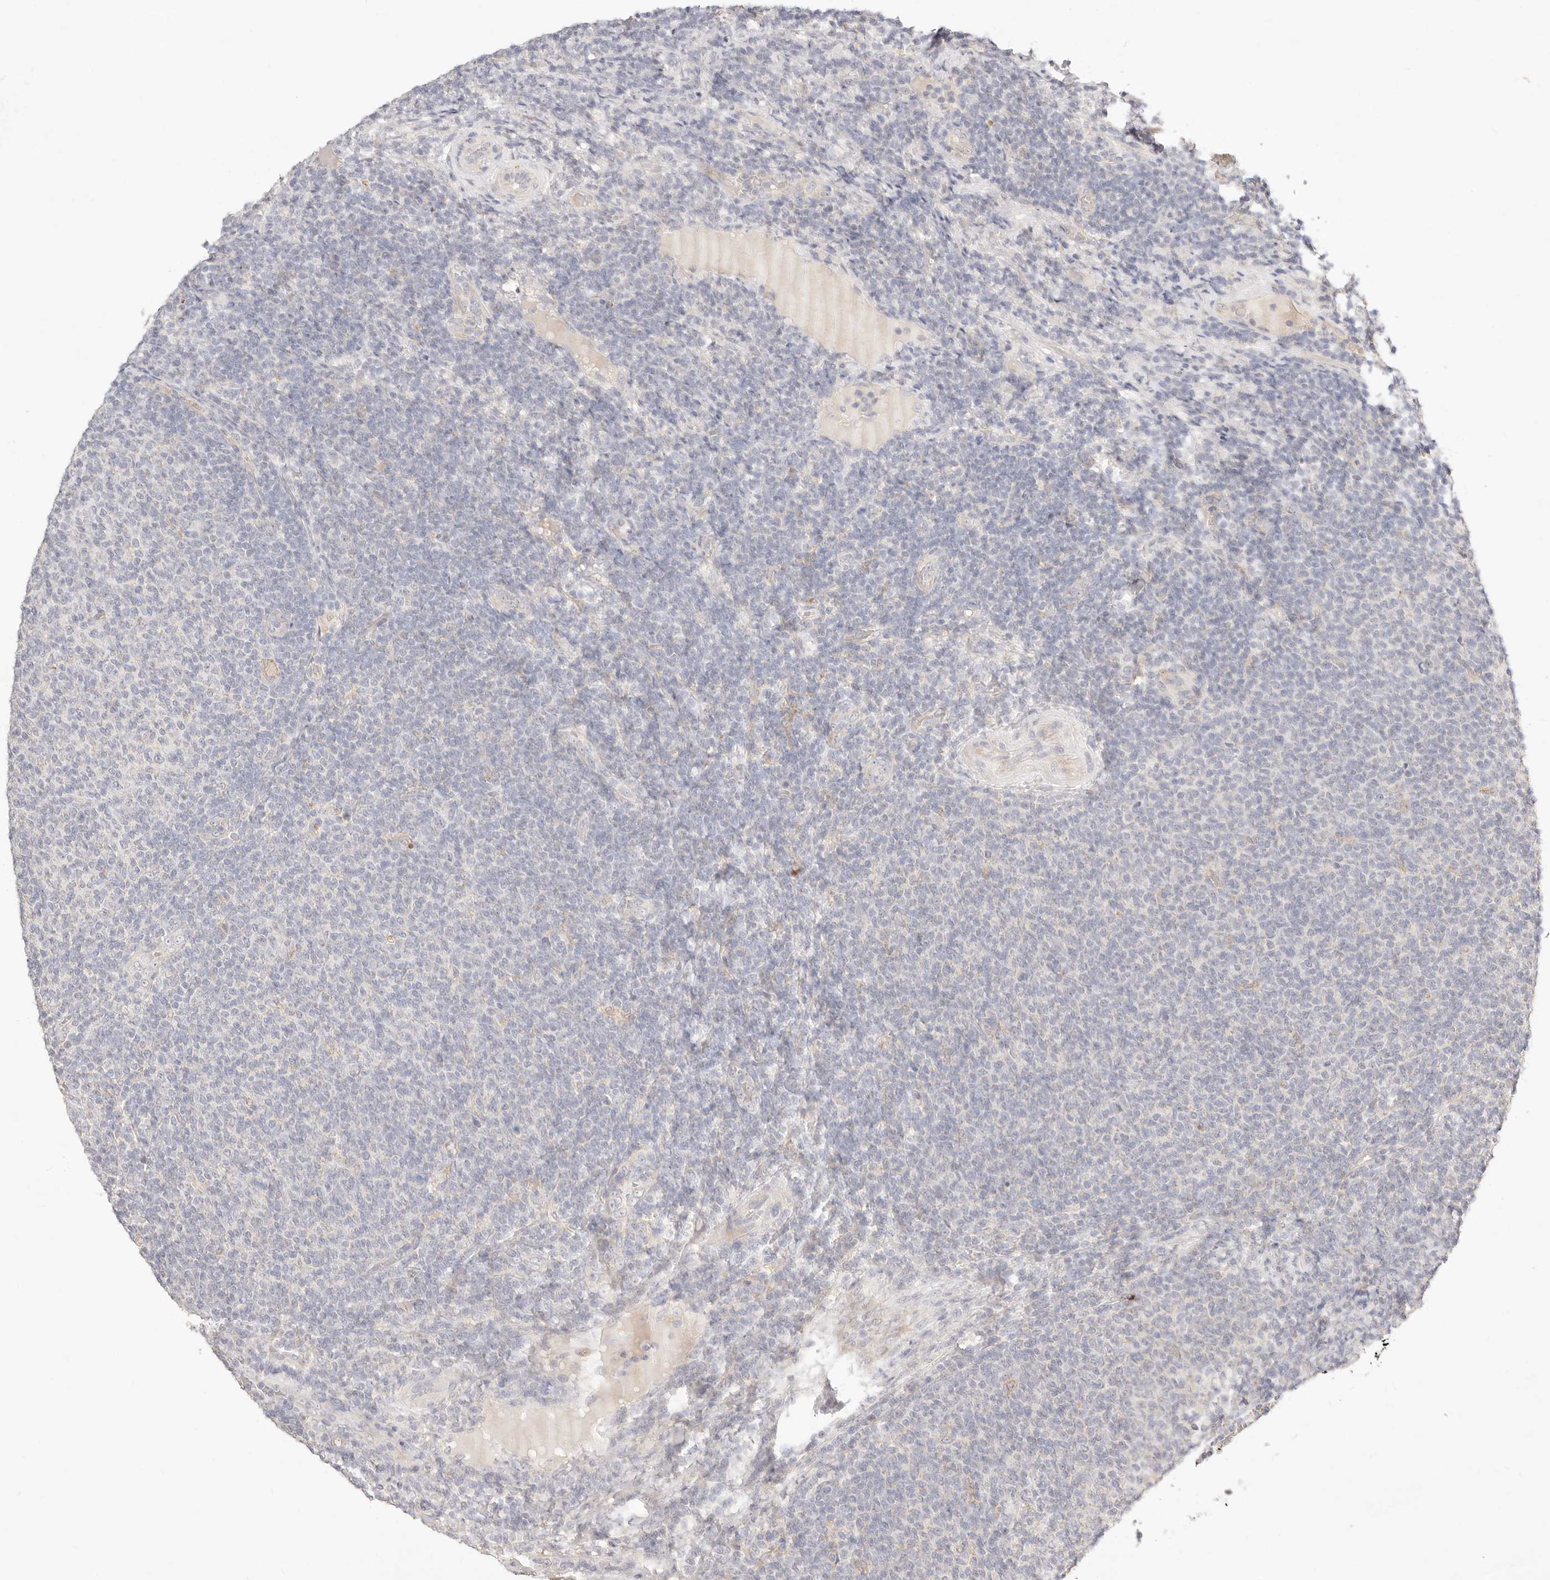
{"staining": {"intensity": "negative", "quantity": "none", "location": "none"}, "tissue": "lymphoma", "cell_type": "Tumor cells", "image_type": "cancer", "snomed": [{"axis": "morphology", "description": "Malignant lymphoma, non-Hodgkin's type, Low grade"}, {"axis": "topography", "description": "Lymph node"}], "caption": "This is an IHC photomicrograph of lymphoma. There is no staining in tumor cells.", "gene": "ACOX1", "patient": {"sex": "male", "age": 66}}